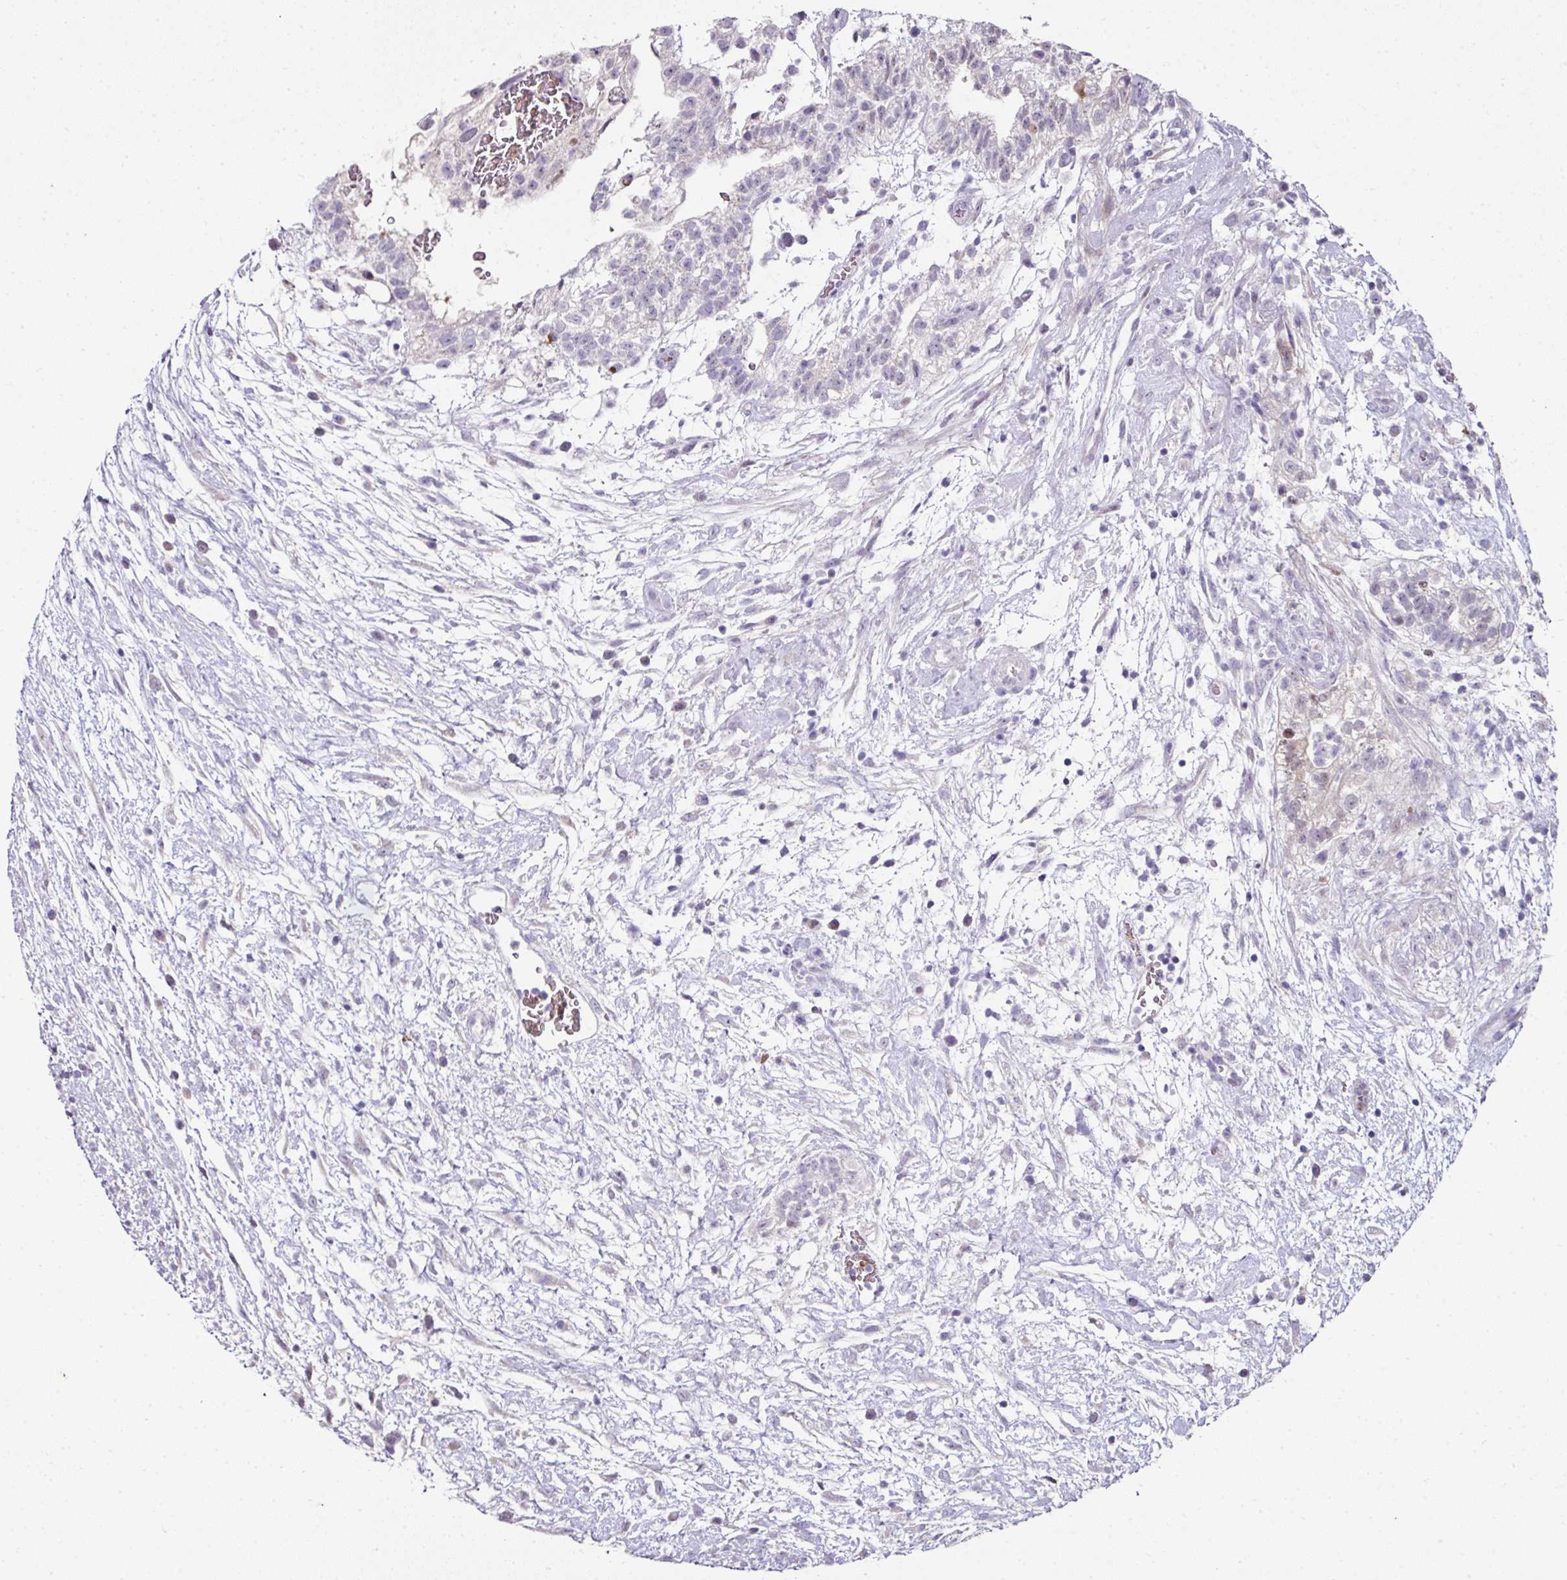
{"staining": {"intensity": "negative", "quantity": "none", "location": "none"}, "tissue": "testis cancer", "cell_type": "Tumor cells", "image_type": "cancer", "snomed": [{"axis": "morphology", "description": "Carcinoma, Embryonal, NOS"}, {"axis": "topography", "description": "Testis"}], "caption": "Immunohistochemistry image of neoplastic tissue: embryonal carcinoma (testis) stained with DAB reveals no significant protein expression in tumor cells. The staining was performed using DAB to visualize the protein expression in brown, while the nuclei were stained in blue with hematoxylin (Magnification: 20x).", "gene": "ANKRD18A", "patient": {"sex": "male", "age": 32}}